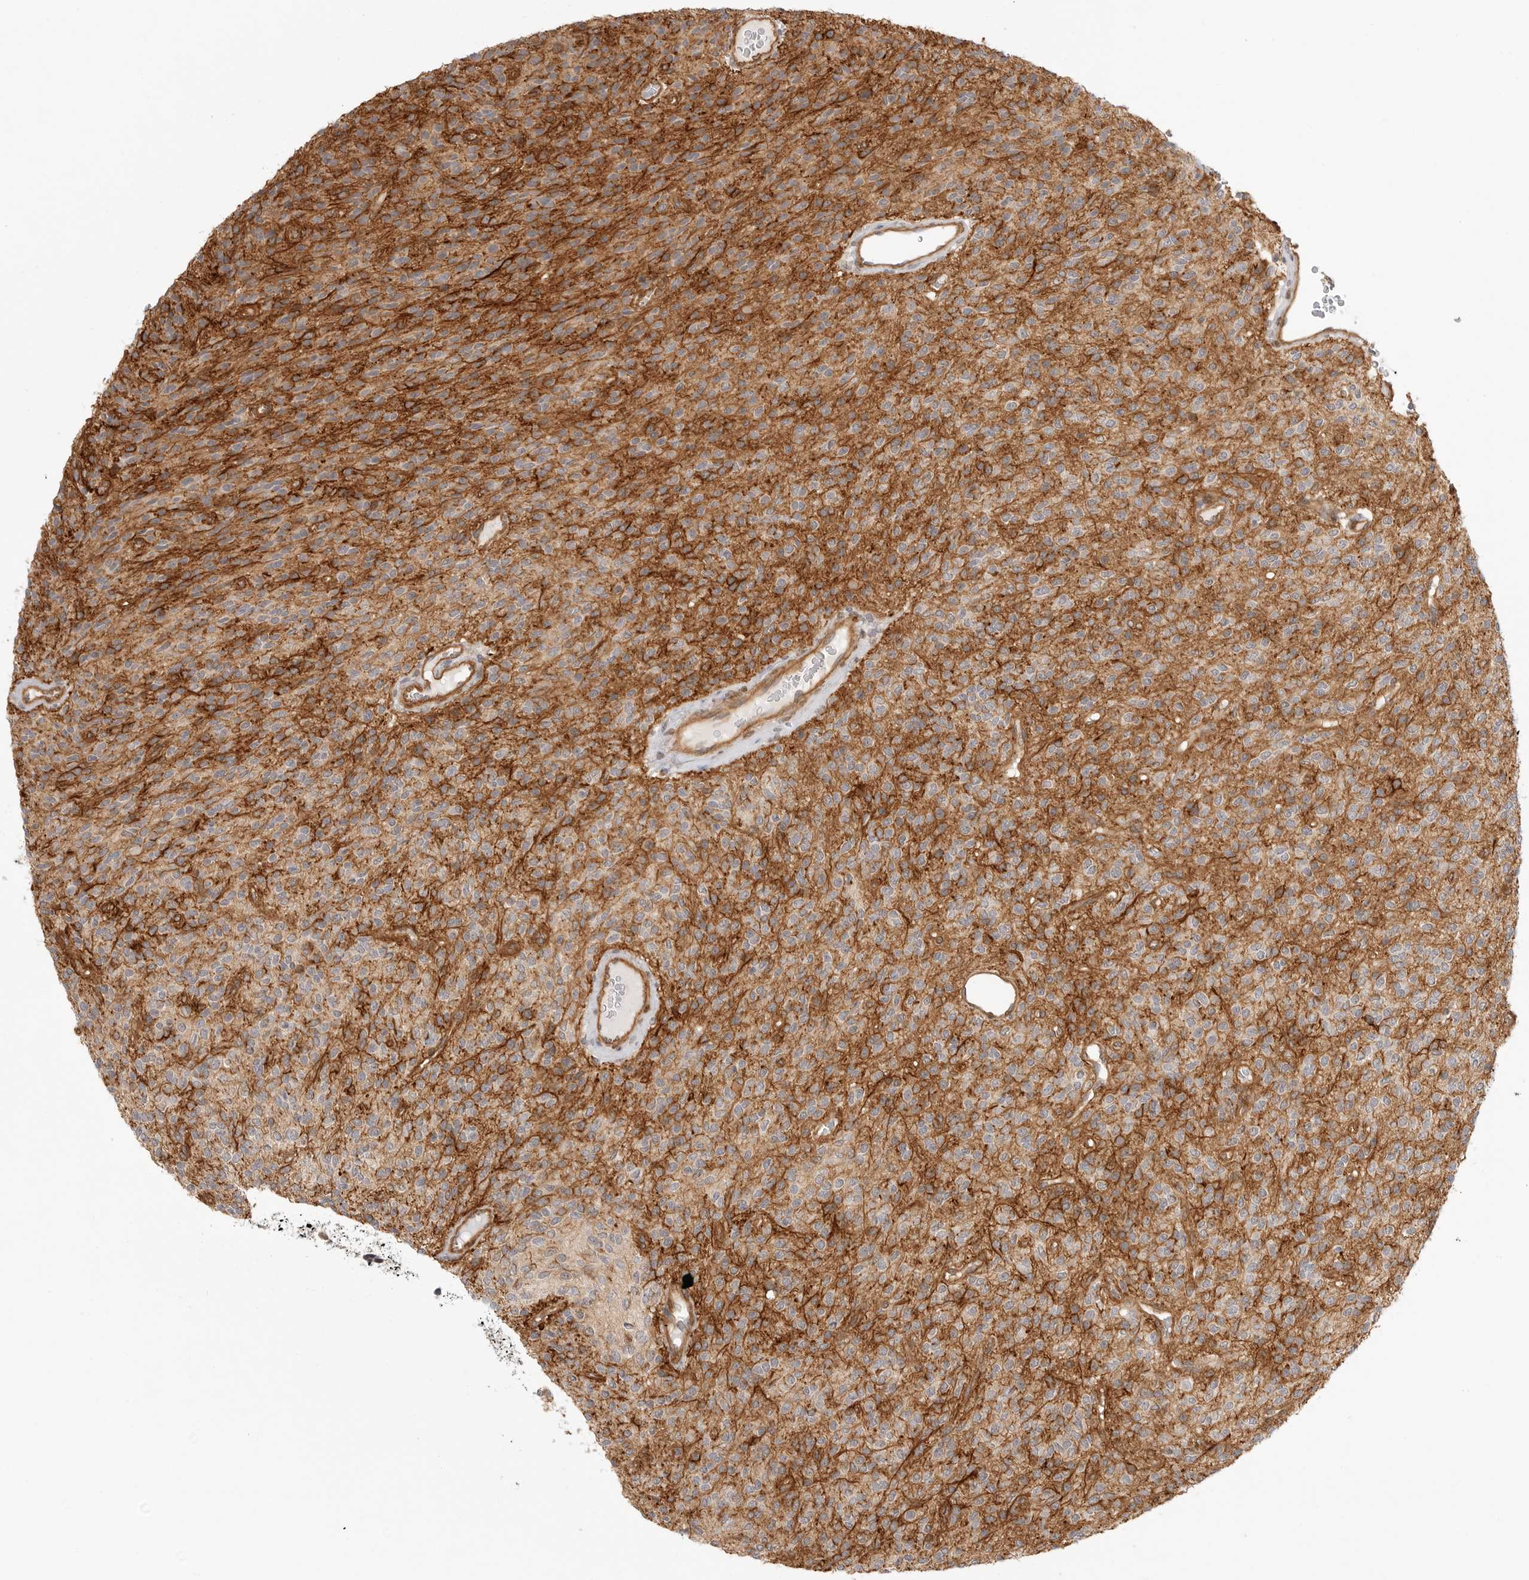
{"staining": {"intensity": "negative", "quantity": "none", "location": "none"}, "tissue": "glioma", "cell_type": "Tumor cells", "image_type": "cancer", "snomed": [{"axis": "morphology", "description": "Glioma, malignant, High grade"}, {"axis": "topography", "description": "Brain"}], "caption": "Immunohistochemistry (IHC) of human glioma displays no expression in tumor cells. (Brightfield microscopy of DAB (3,3'-diaminobenzidine) immunohistochemistry at high magnification).", "gene": "ATOH7", "patient": {"sex": "male", "age": 34}}